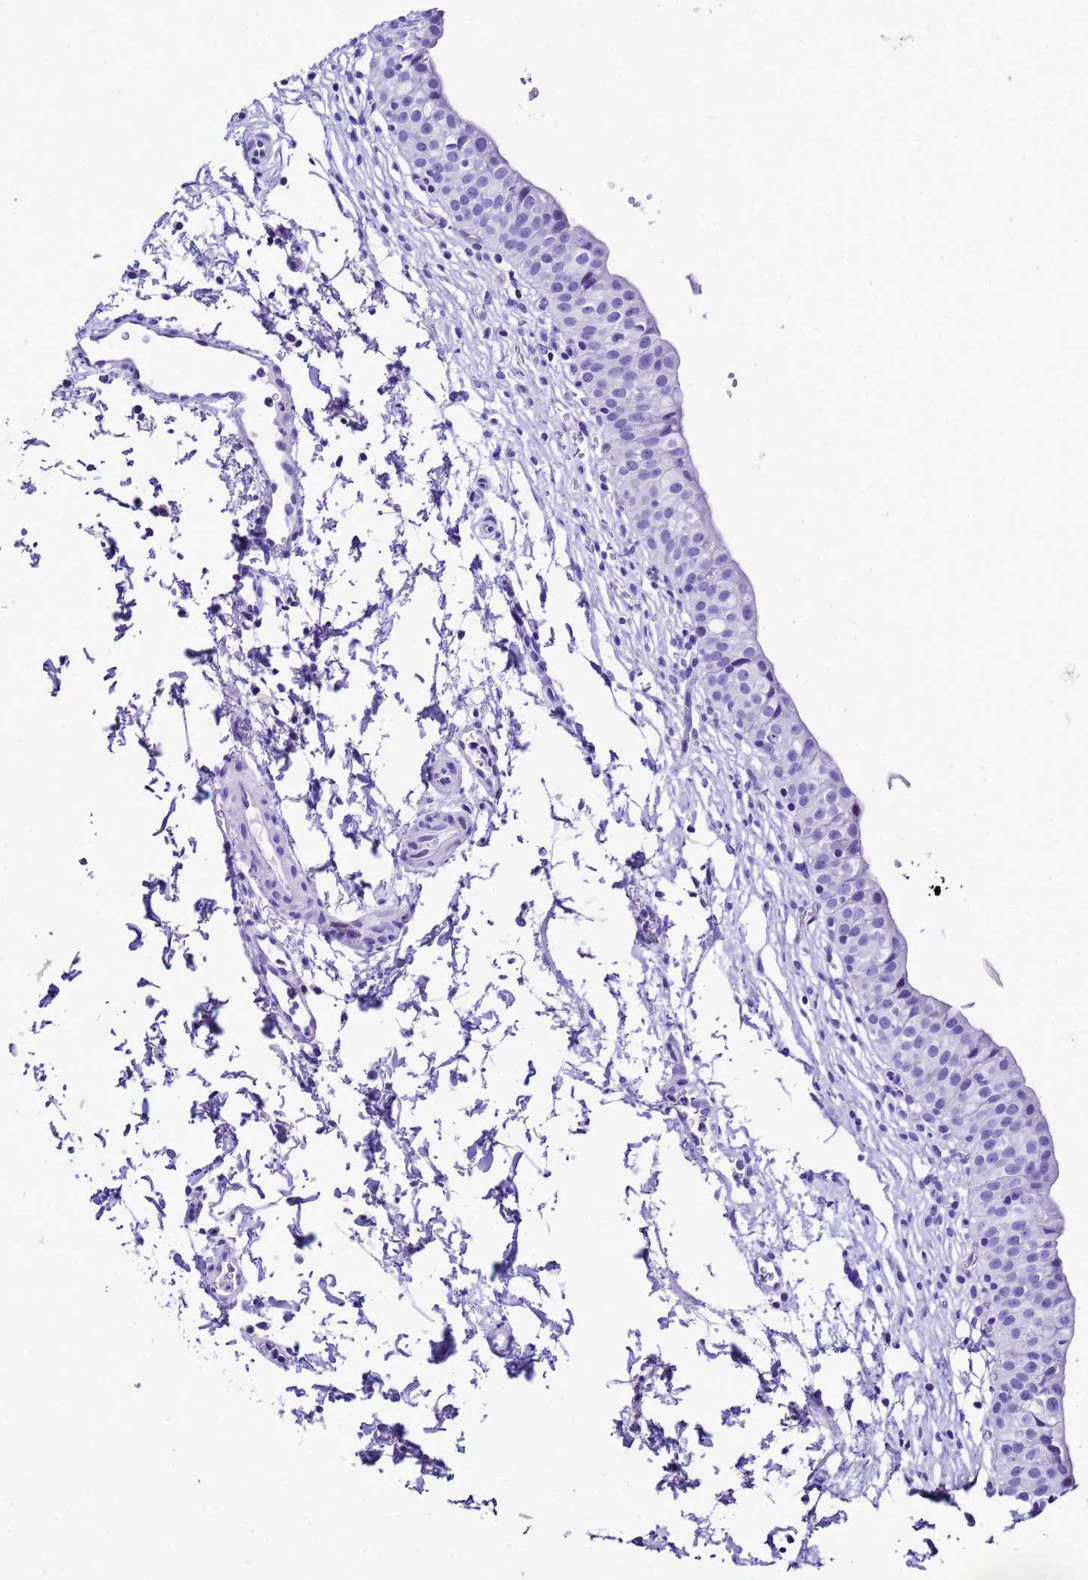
{"staining": {"intensity": "negative", "quantity": "none", "location": "none"}, "tissue": "urinary bladder", "cell_type": "Urothelial cells", "image_type": "normal", "snomed": [{"axis": "morphology", "description": "Normal tissue, NOS"}, {"axis": "topography", "description": "Urinary bladder"}, {"axis": "topography", "description": "Peripheral nerve tissue"}], "caption": "DAB (3,3'-diaminobenzidine) immunohistochemical staining of unremarkable human urinary bladder shows no significant expression in urothelial cells. The staining is performed using DAB brown chromogen with nuclei counter-stained in using hematoxylin.", "gene": "UGT2A1", "patient": {"sex": "male", "age": 55}}